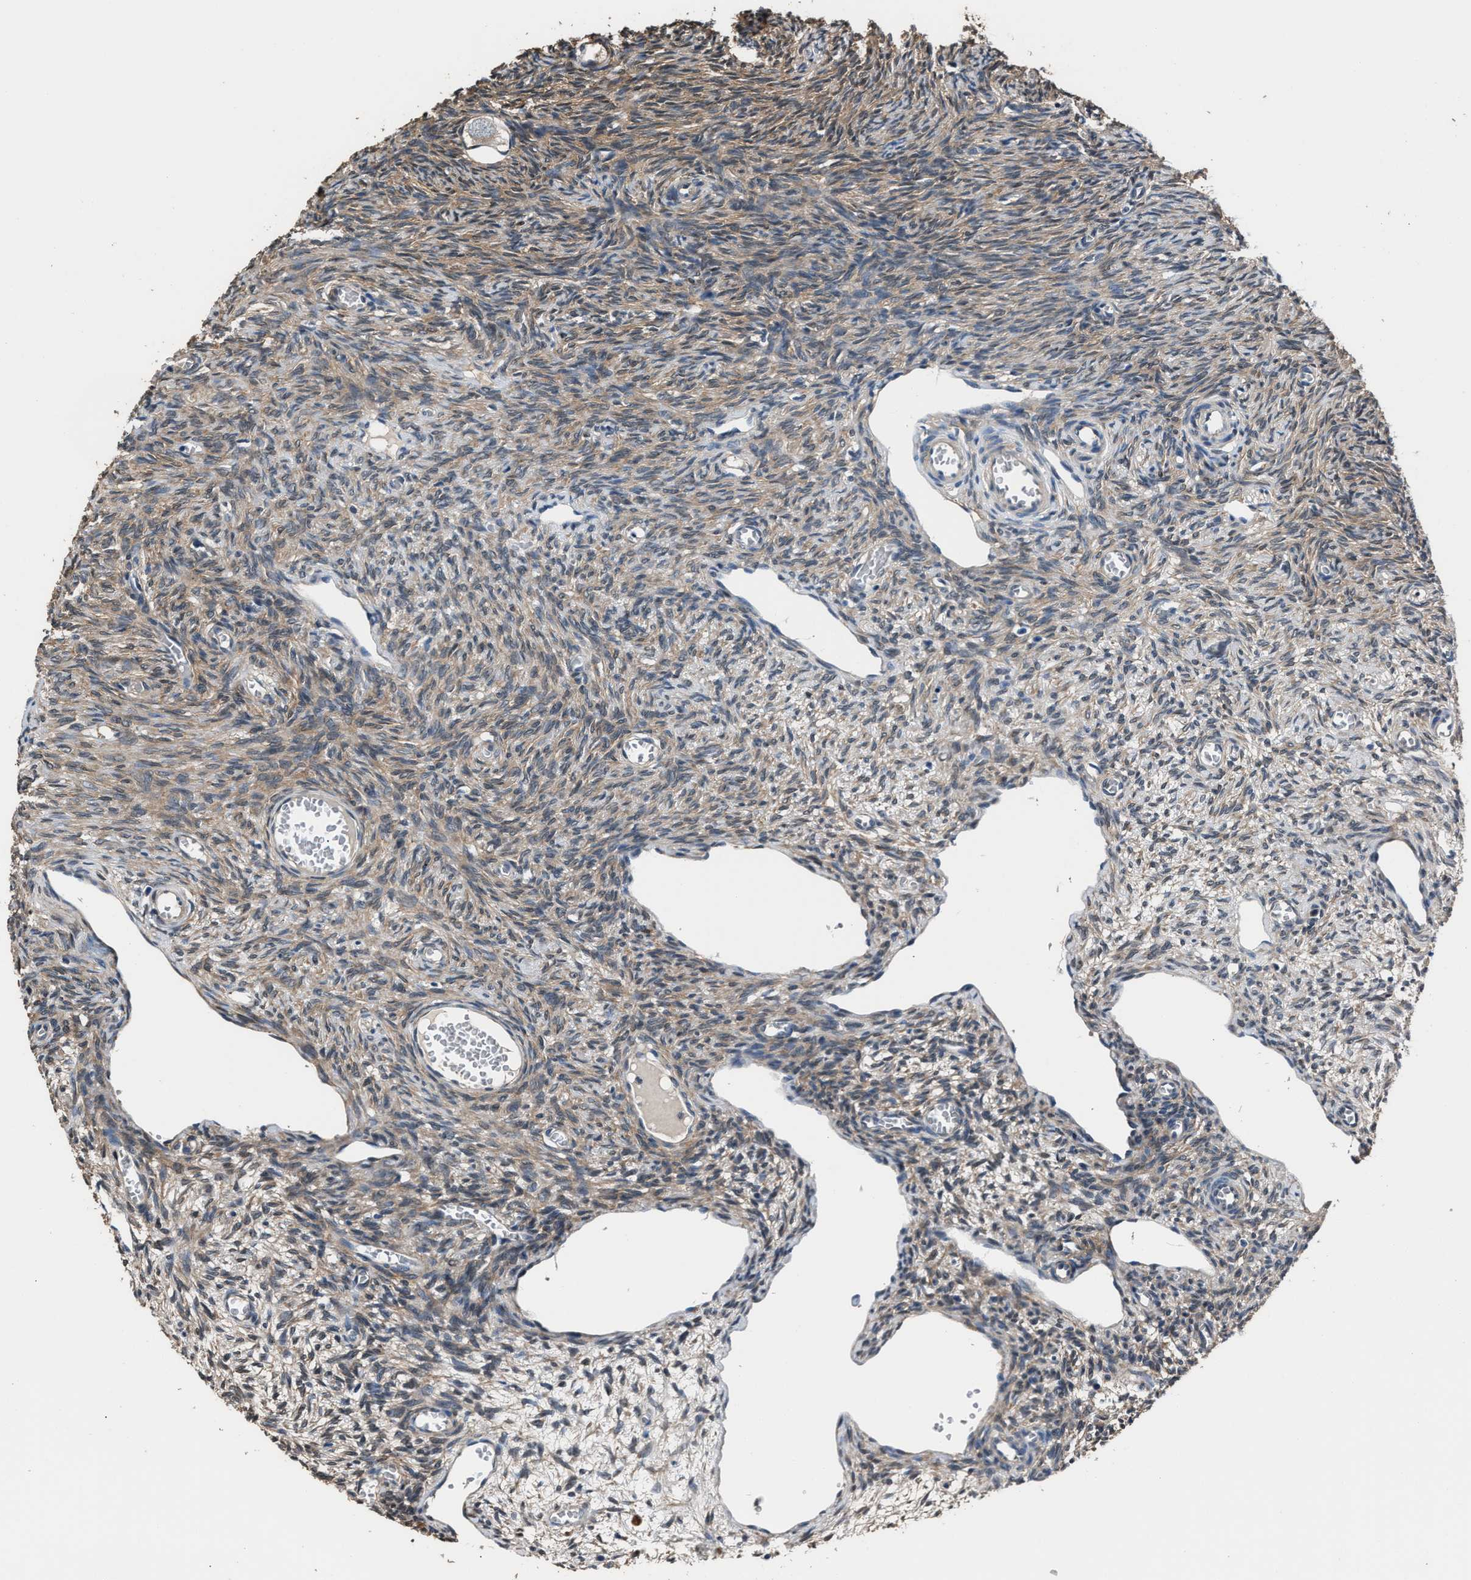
{"staining": {"intensity": "weak", "quantity": ">75%", "location": "cytoplasmic/membranous"}, "tissue": "ovary", "cell_type": "Follicle cells", "image_type": "normal", "snomed": [{"axis": "morphology", "description": "Normal tissue, NOS"}, {"axis": "topography", "description": "Ovary"}], "caption": "Immunohistochemistry (DAB) staining of normal ovary exhibits weak cytoplasmic/membranous protein staining in about >75% of follicle cells. The staining was performed using DAB (3,3'-diaminobenzidine), with brown indicating positive protein expression. Nuclei are stained blue with hematoxylin.", "gene": "GSTP1", "patient": {"sex": "female", "age": 27}}